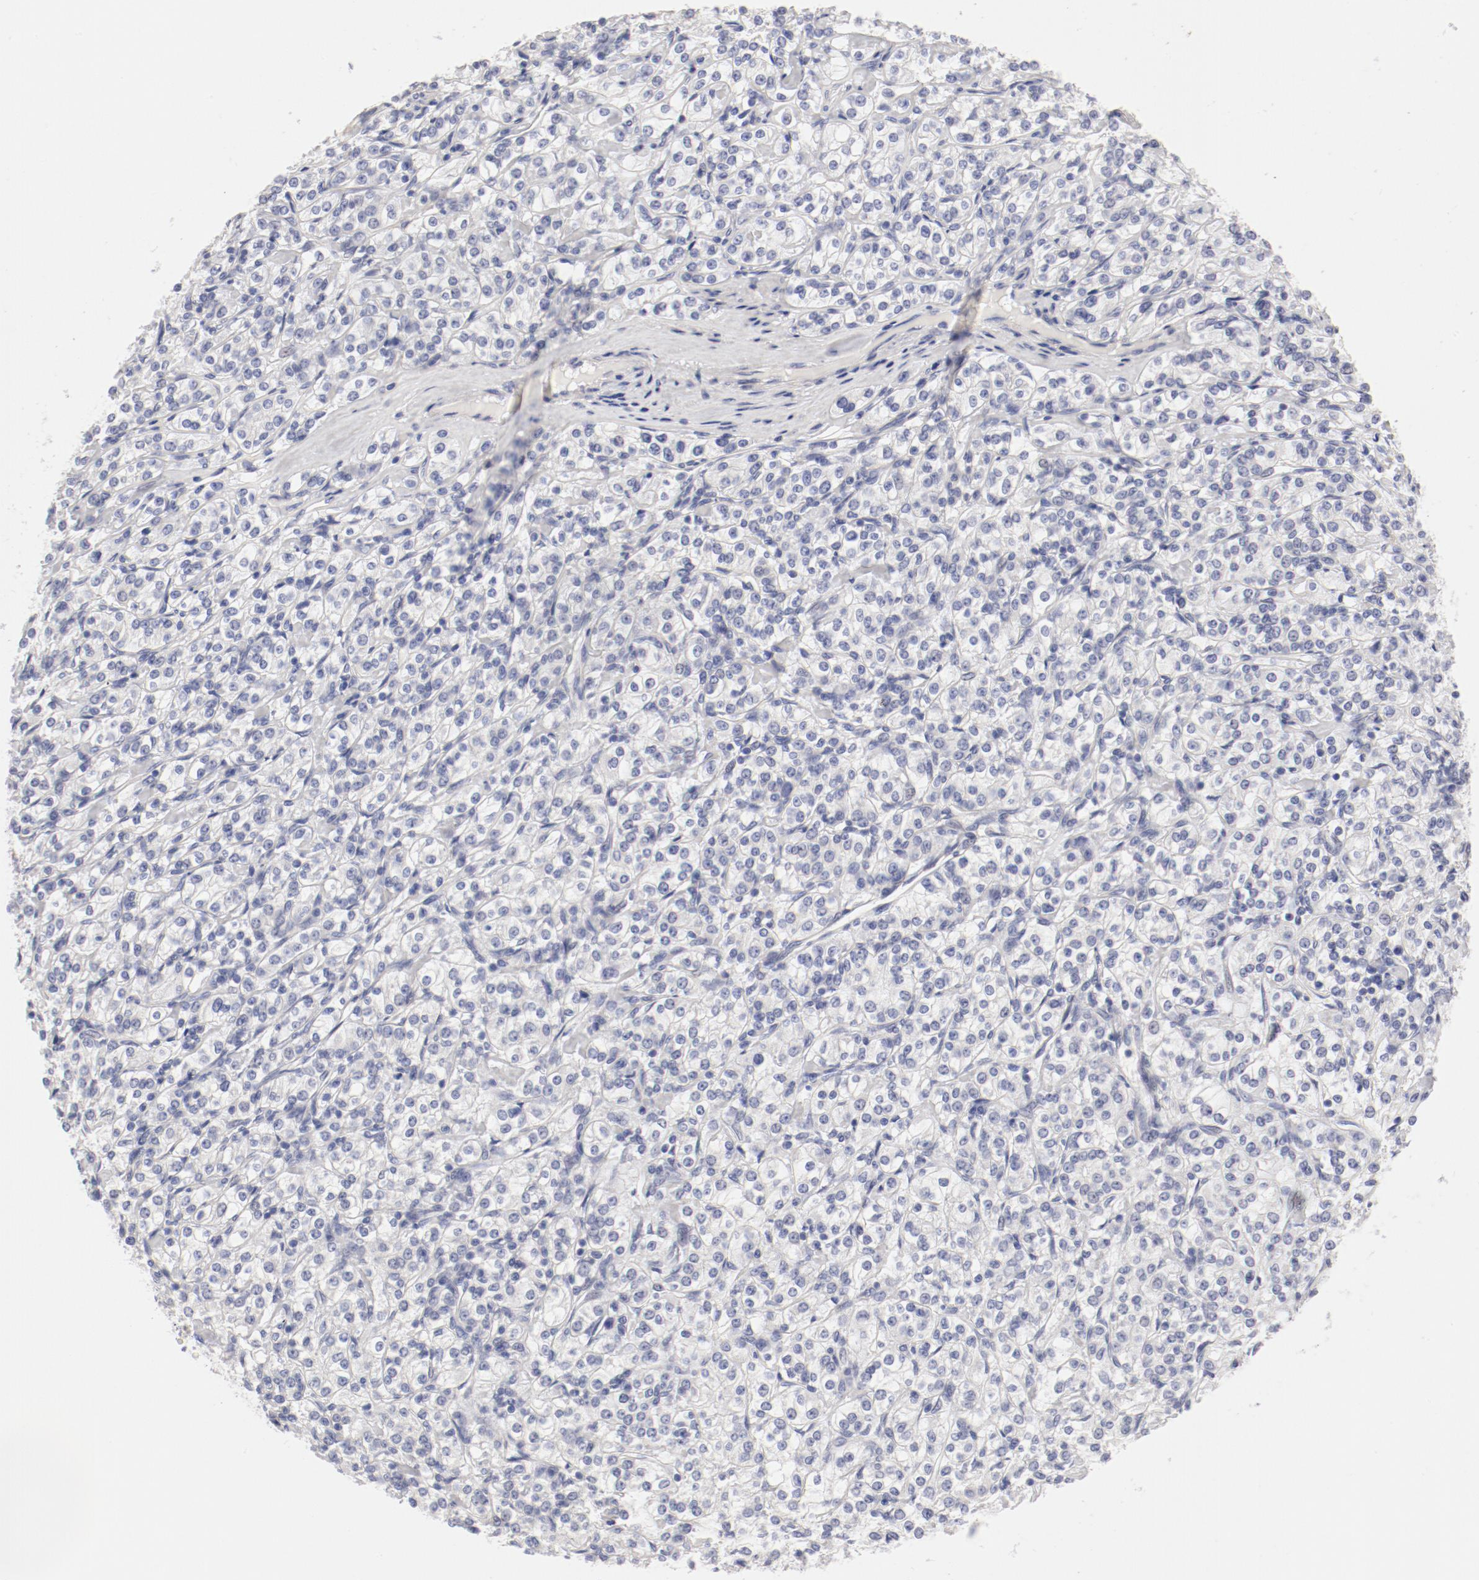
{"staining": {"intensity": "negative", "quantity": "none", "location": "none"}, "tissue": "renal cancer", "cell_type": "Tumor cells", "image_type": "cancer", "snomed": [{"axis": "morphology", "description": "Adenocarcinoma, NOS"}, {"axis": "topography", "description": "Kidney"}], "caption": "Immunohistochemistry of human renal cancer (adenocarcinoma) exhibits no positivity in tumor cells. Brightfield microscopy of immunohistochemistry stained with DAB (3,3'-diaminobenzidine) (brown) and hematoxylin (blue), captured at high magnification.", "gene": "LAX1", "patient": {"sex": "male", "age": 77}}